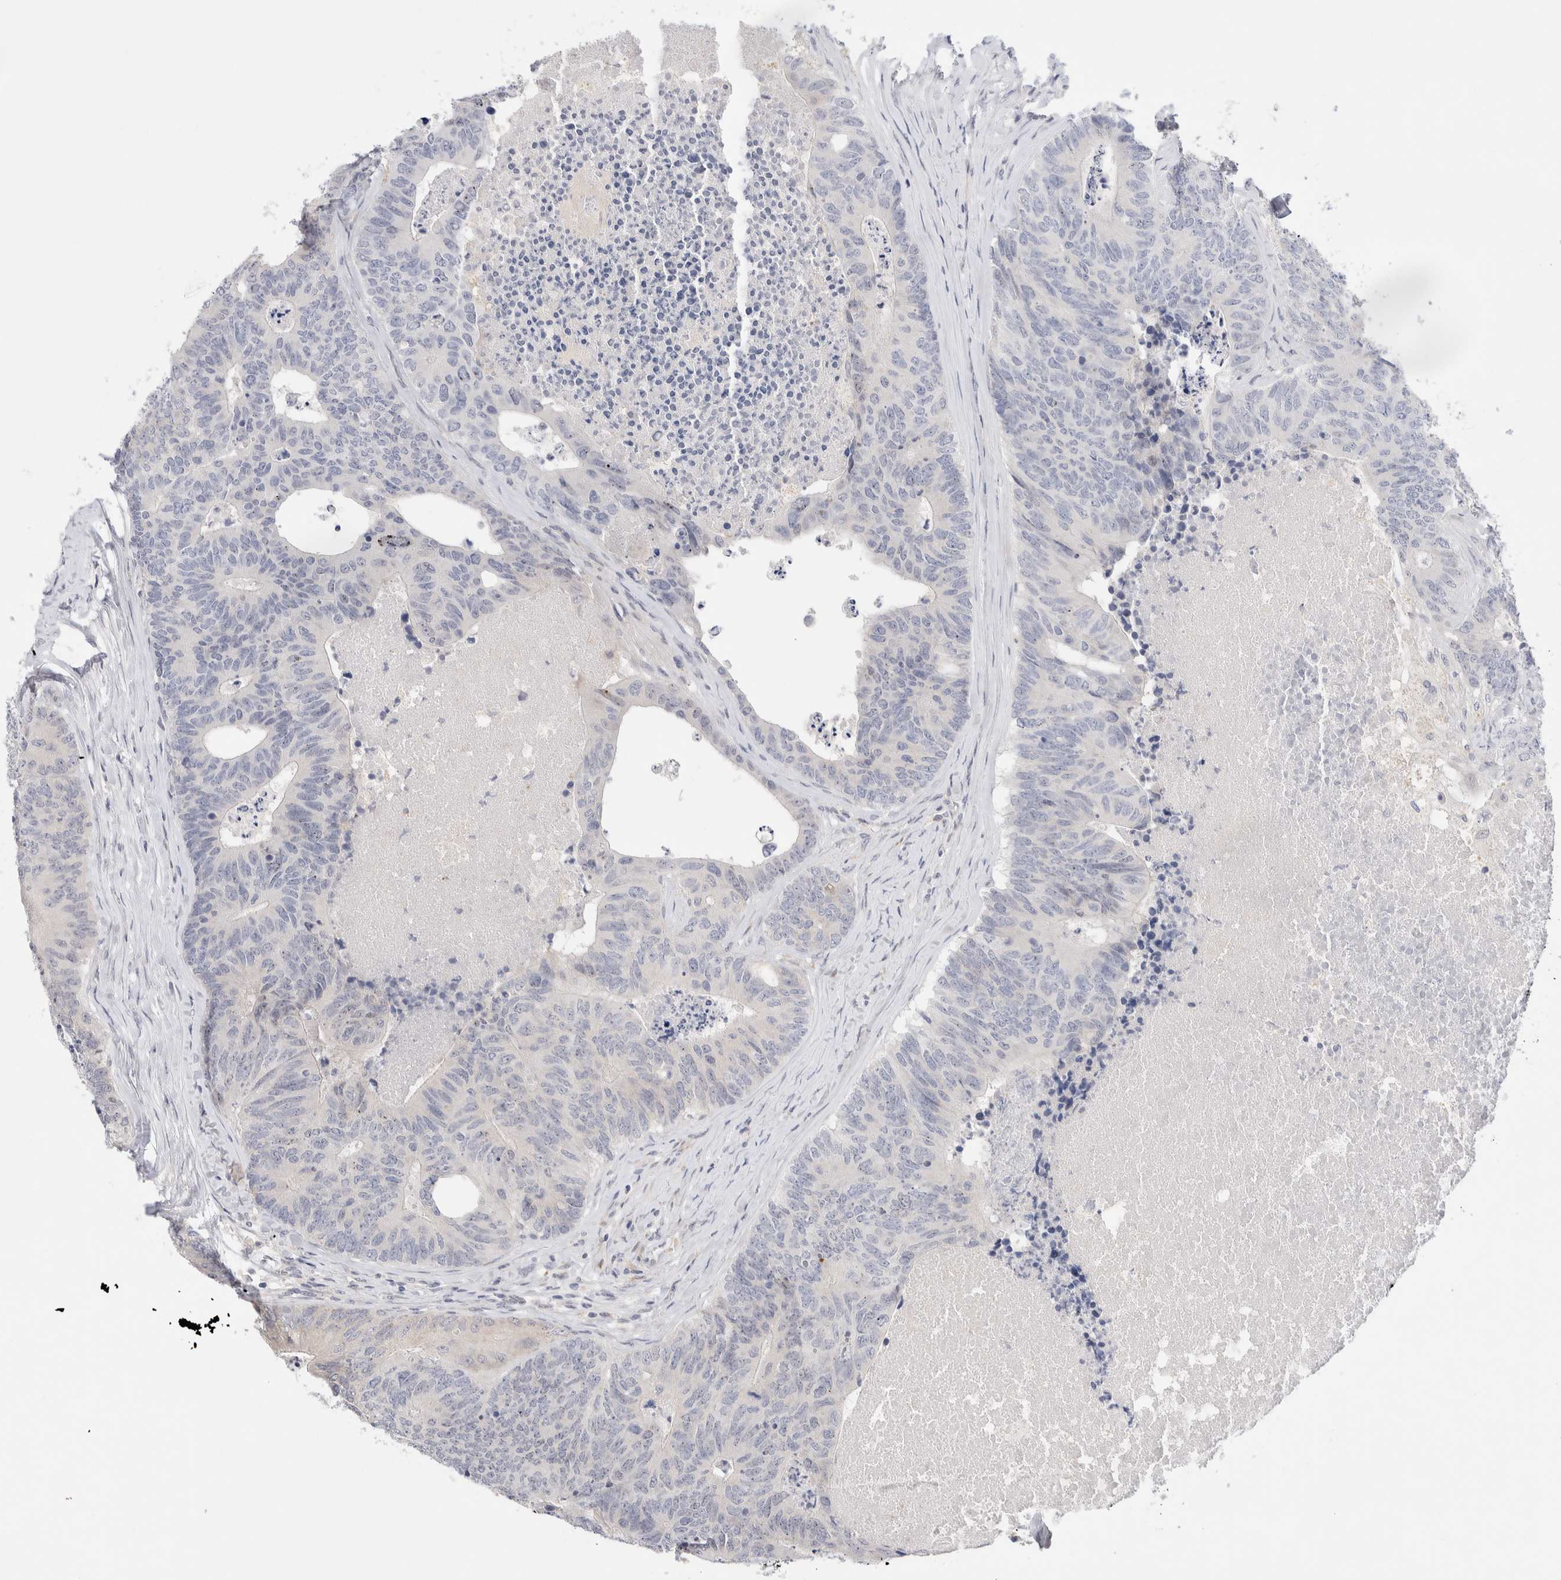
{"staining": {"intensity": "negative", "quantity": "none", "location": "none"}, "tissue": "colorectal cancer", "cell_type": "Tumor cells", "image_type": "cancer", "snomed": [{"axis": "morphology", "description": "Adenocarcinoma, NOS"}, {"axis": "topography", "description": "Colon"}], "caption": "Adenocarcinoma (colorectal) stained for a protein using IHC demonstrates no positivity tumor cells.", "gene": "DNAJB6", "patient": {"sex": "female", "age": 67}}